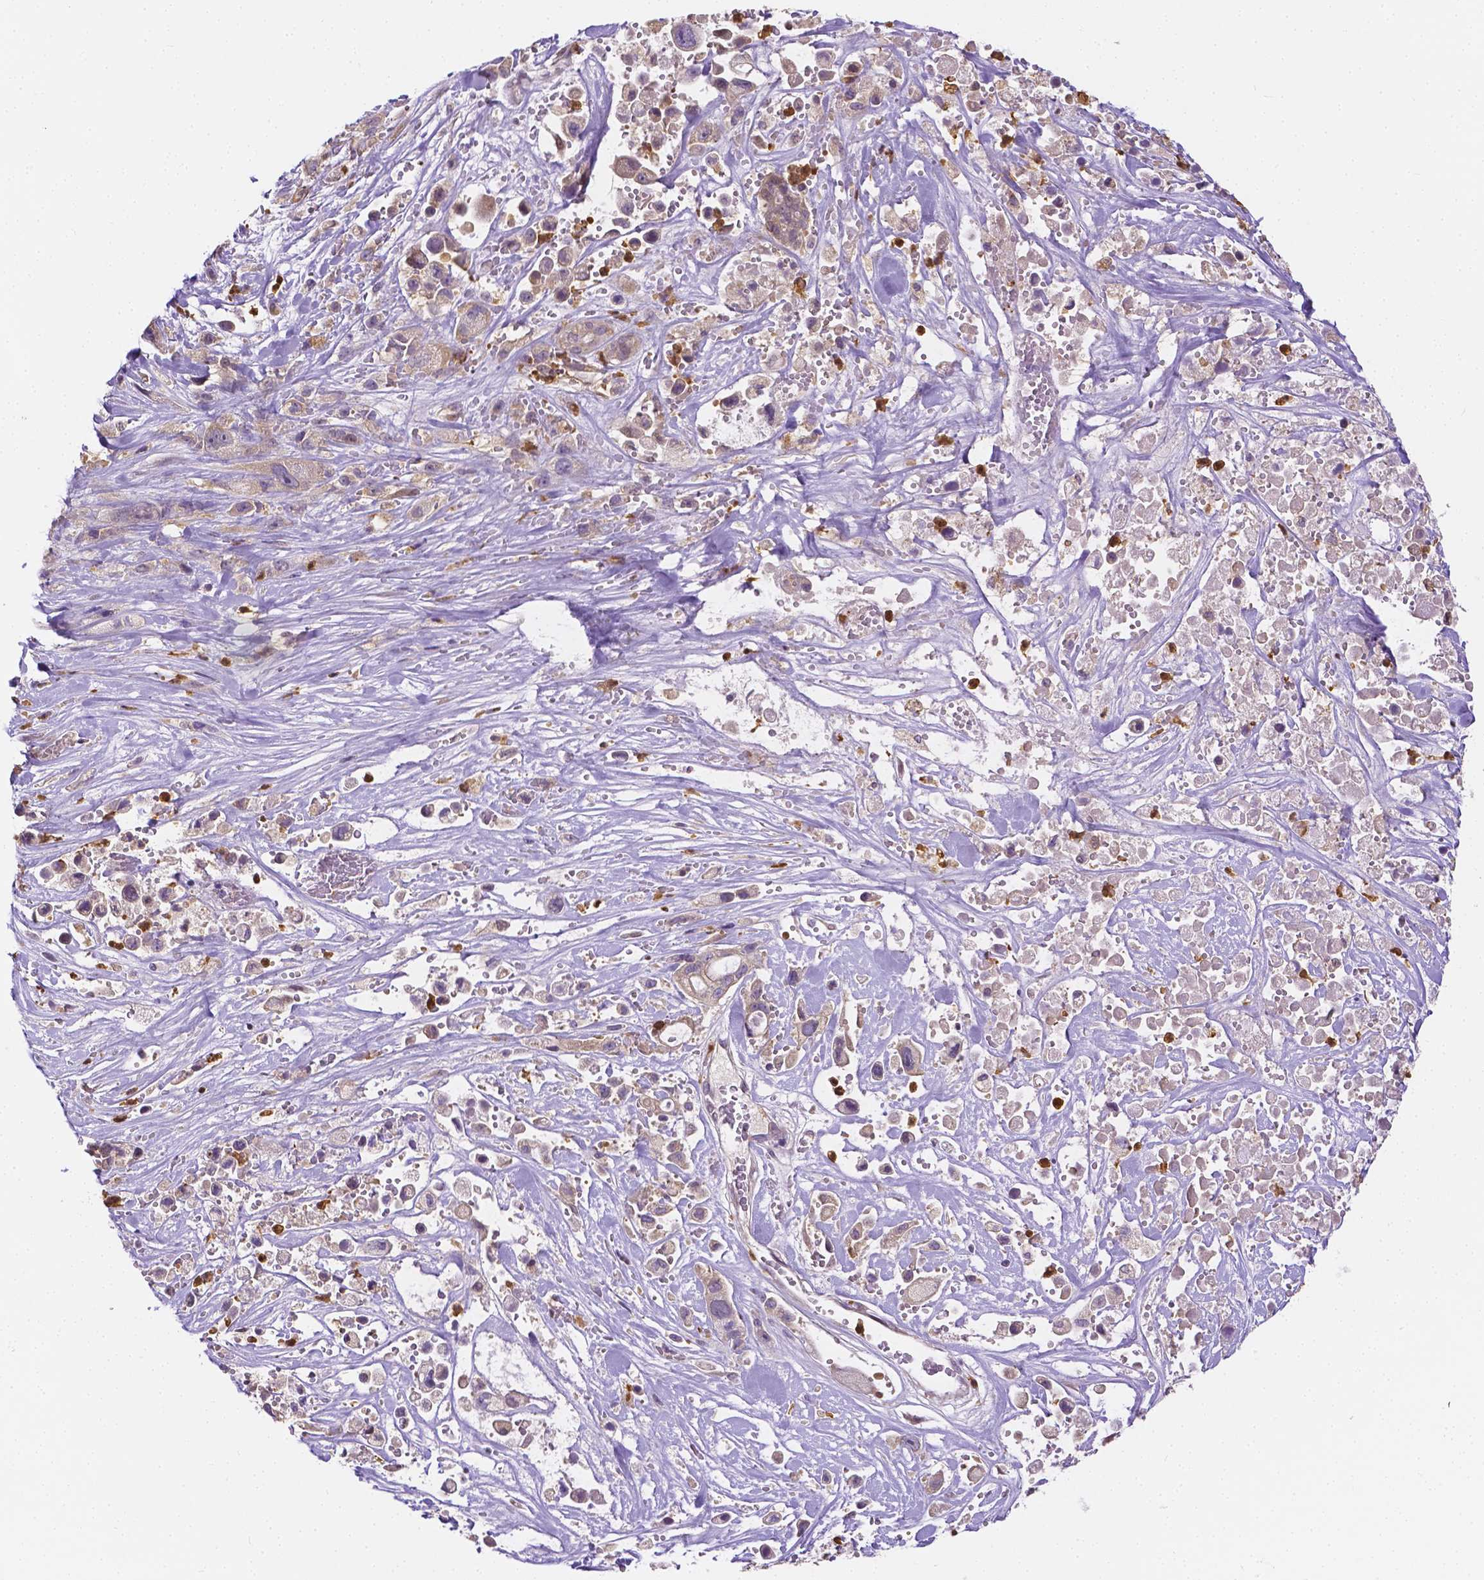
{"staining": {"intensity": "negative", "quantity": "none", "location": "none"}, "tissue": "pancreatic cancer", "cell_type": "Tumor cells", "image_type": "cancer", "snomed": [{"axis": "morphology", "description": "Adenocarcinoma, NOS"}, {"axis": "topography", "description": "Pancreas"}], "caption": "Photomicrograph shows no significant protein expression in tumor cells of pancreatic cancer (adenocarcinoma).", "gene": "ZNRD2", "patient": {"sex": "male", "age": 44}}